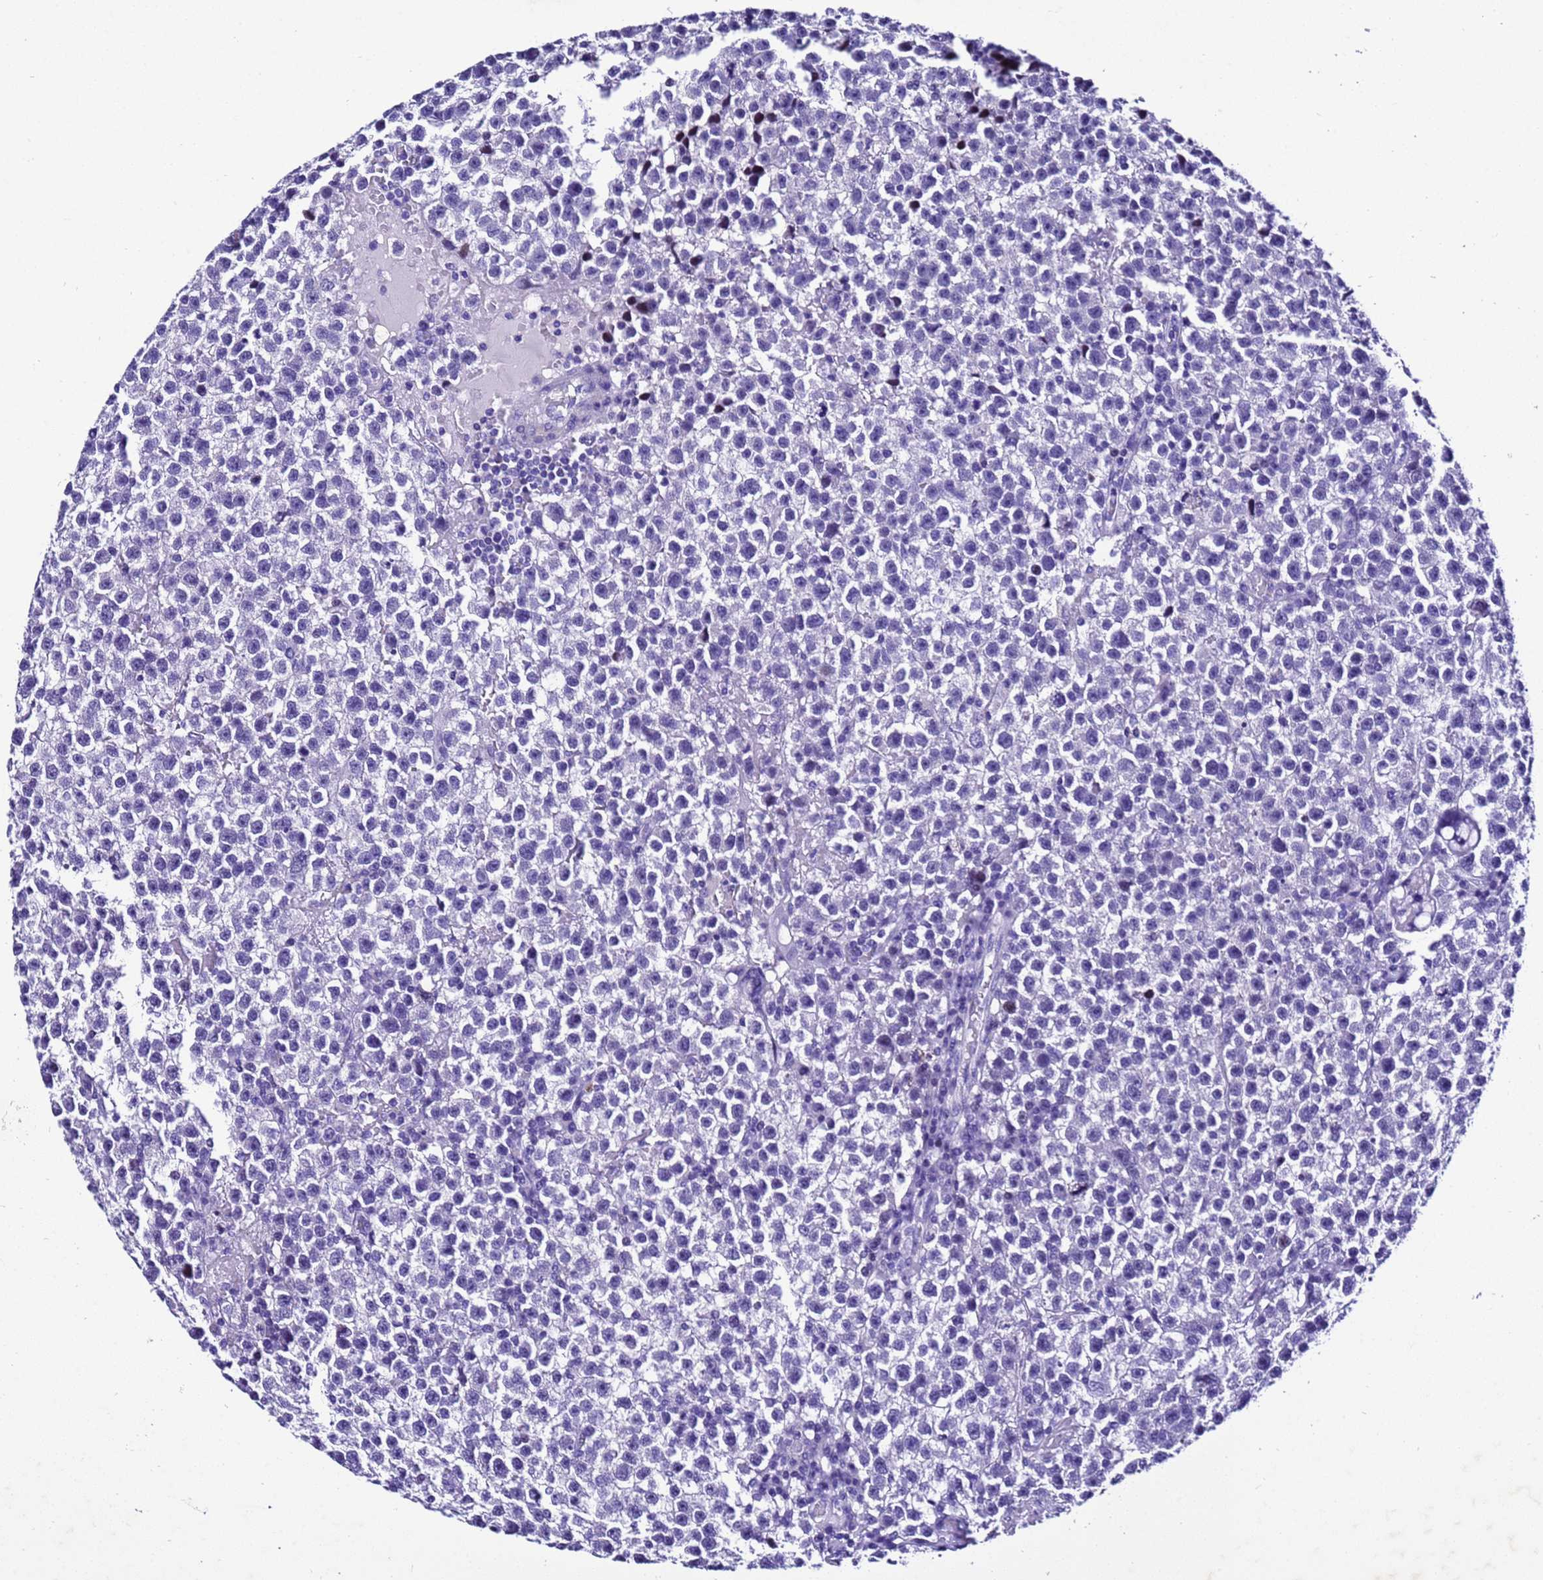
{"staining": {"intensity": "negative", "quantity": "none", "location": "none"}, "tissue": "testis cancer", "cell_type": "Tumor cells", "image_type": "cancer", "snomed": [{"axis": "morphology", "description": "Seminoma, NOS"}, {"axis": "topography", "description": "Testis"}], "caption": "Immunohistochemical staining of human testis cancer (seminoma) exhibits no significant positivity in tumor cells.", "gene": "ZNF417", "patient": {"sex": "male", "age": 22}}